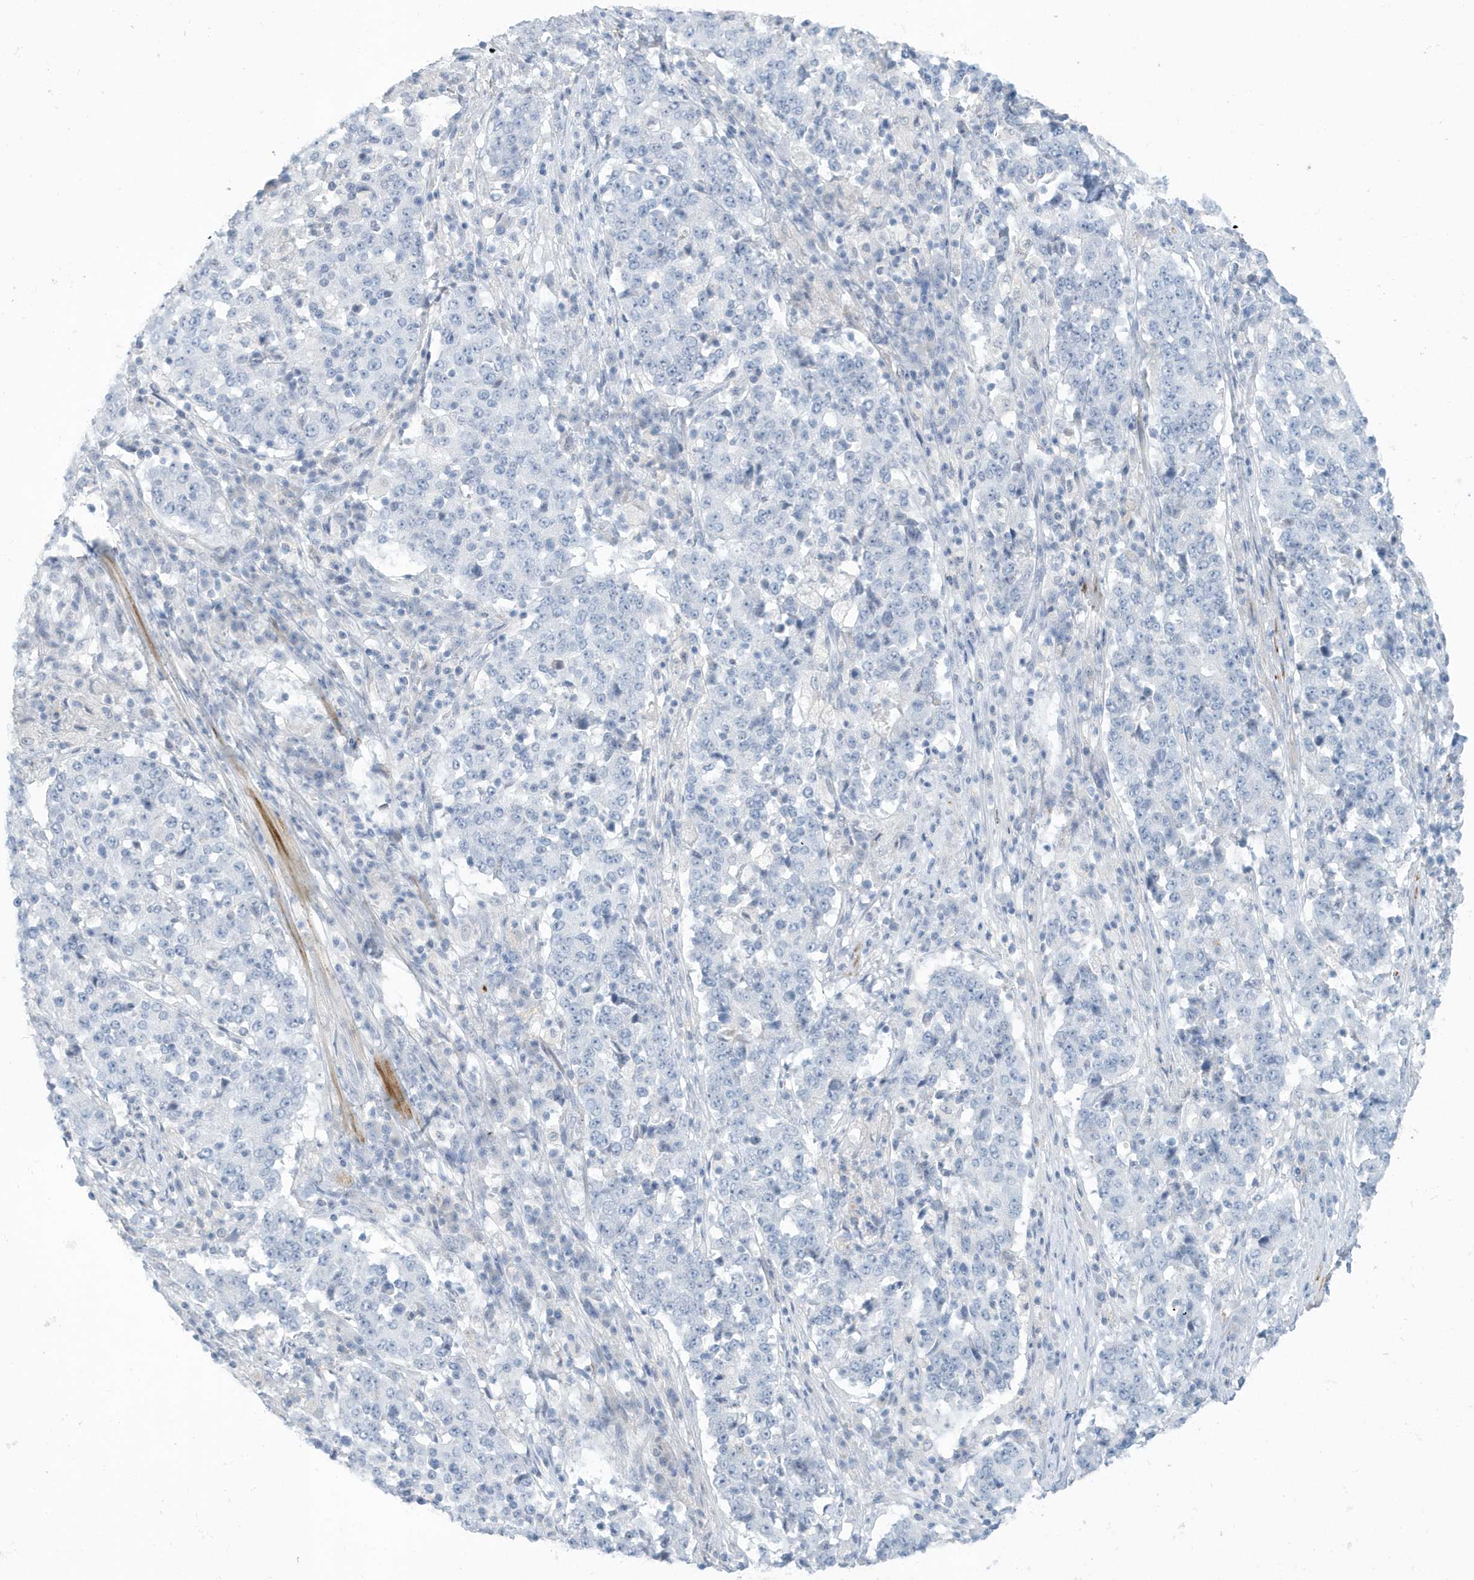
{"staining": {"intensity": "negative", "quantity": "none", "location": "none"}, "tissue": "stomach cancer", "cell_type": "Tumor cells", "image_type": "cancer", "snomed": [{"axis": "morphology", "description": "Adenocarcinoma, NOS"}, {"axis": "topography", "description": "Stomach"}], "caption": "Immunohistochemical staining of human stomach cancer reveals no significant staining in tumor cells.", "gene": "PERM1", "patient": {"sex": "male", "age": 59}}